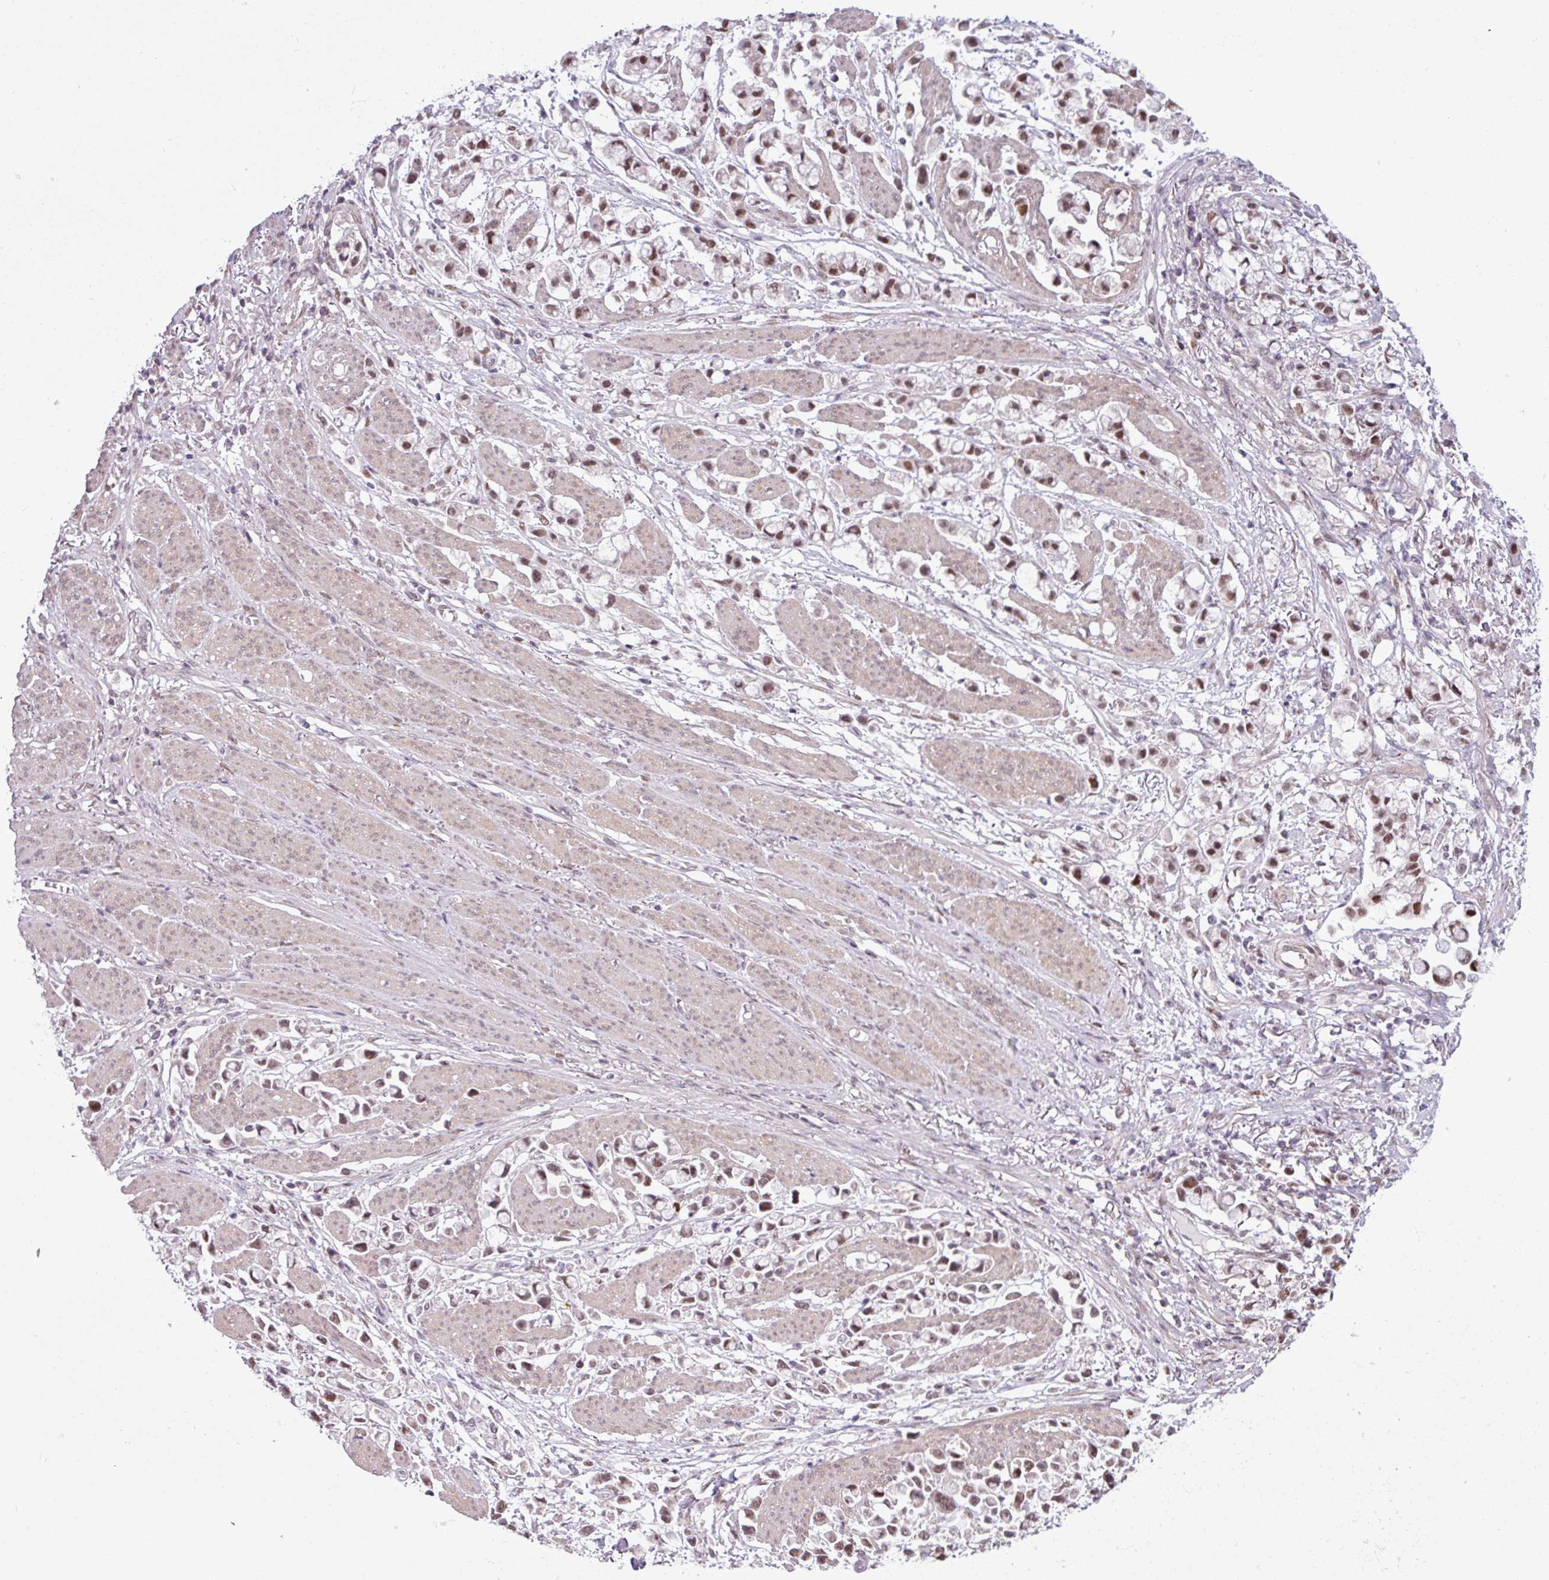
{"staining": {"intensity": "moderate", "quantity": ">75%", "location": "nuclear"}, "tissue": "stomach cancer", "cell_type": "Tumor cells", "image_type": "cancer", "snomed": [{"axis": "morphology", "description": "Adenocarcinoma, NOS"}, {"axis": "topography", "description": "Stomach"}], "caption": "Immunohistochemistry (IHC) (DAB) staining of human adenocarcinoma (stomach) reveals moderate nuclear protein expression in about >75% of tumor cells.", "gene": "NOTCH2", "patient": {"sex": "female", "age": 81}}